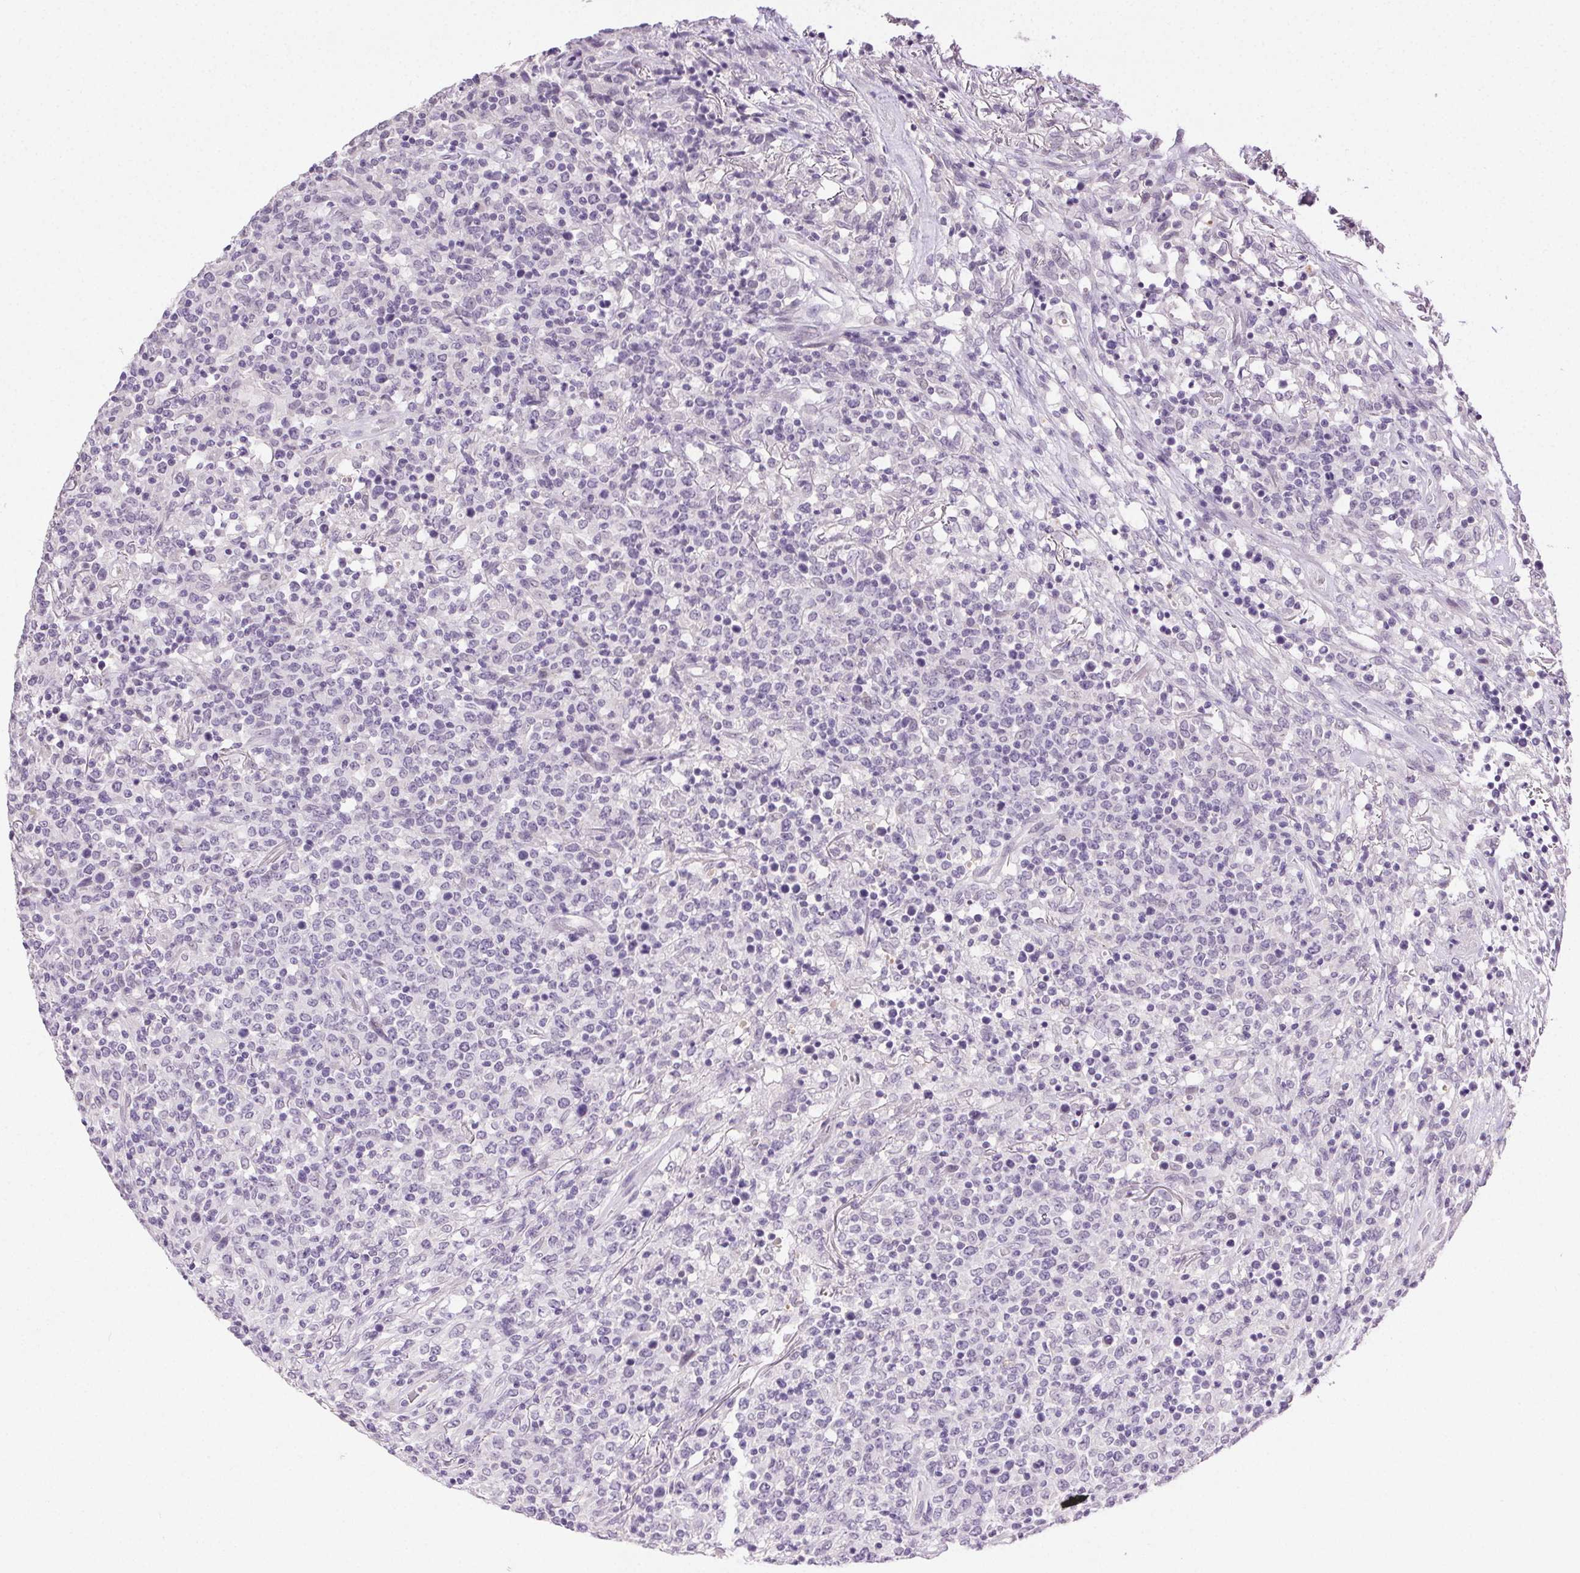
{"staining": {"intensity": "negative", "quantity": "none", "location": "none"}, "tissue": "lymphoma", "cell_type": "Tumor cells", "image_type": "cancer", "snomed": [{"axis": "morphology", "description": "Malignant lymphoma, non-Hodgkin's type, High grade"}, {"axis": "topography", "description": "Lung"}], "caption": "High magnification brightfield microscopy of high-grade malignant lymphoma, non-Hodgkin's type stained with DAB (3,3'-diaminobenzidine) (brown) and counterstained with hematoxylin (blue): tumor cells show no significant expression.", "gene": "CLDN10", "patient": {"sex": "male", "age": 79}}